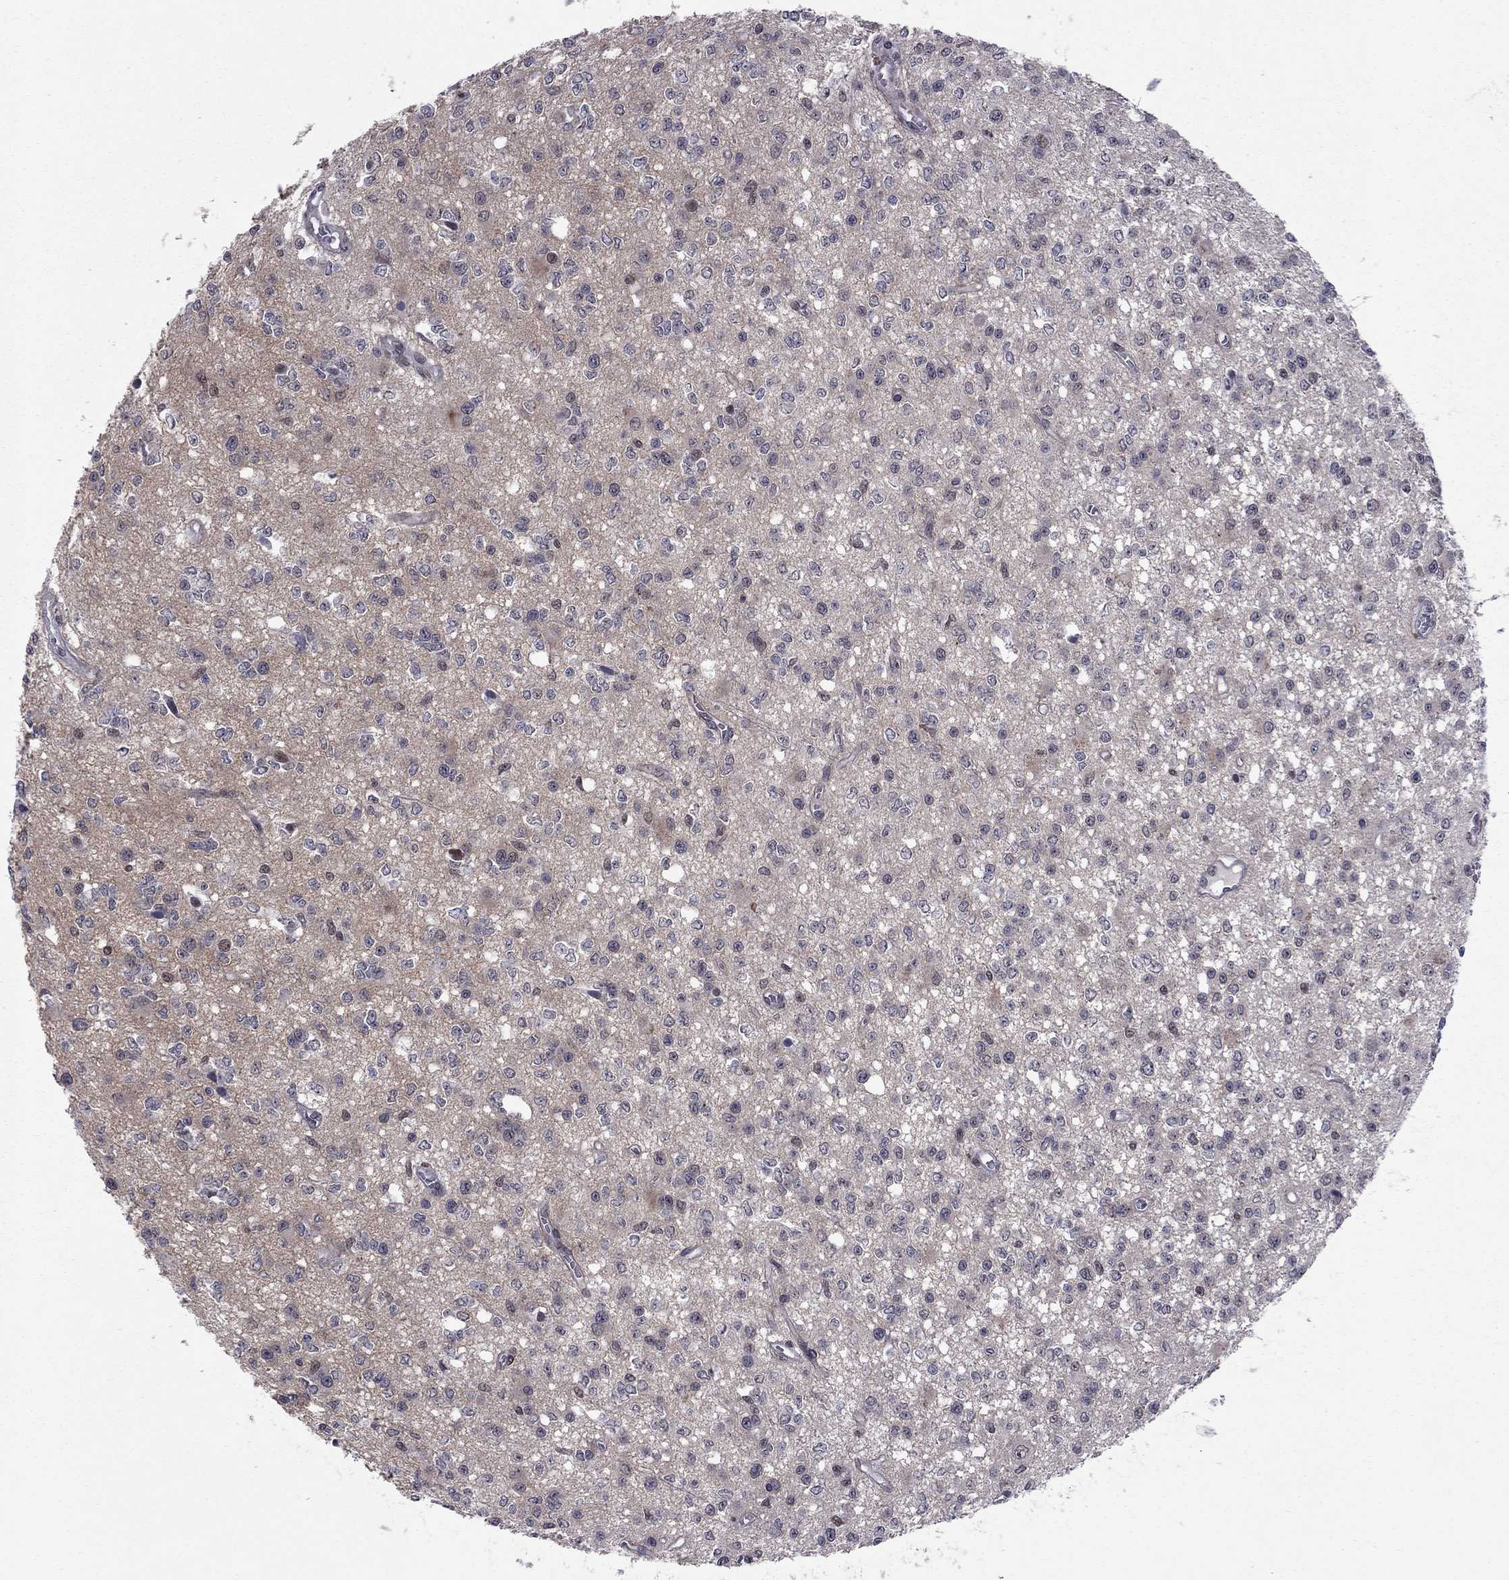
{"staining": {"intensity": "negative", "quantity": "none", "location": "none"}, "tissue": "glioma", "cell_type": "Tumor cells", "image_type": "cancer", "snomed": [{"axis": "morphology", "description": "Glioma, malignant, Low grade"}, {"axis": "topography", "description": "Brain"}], "caption": "IHC of glioma shows no positivity in tumor cells.", "gene": "TAF9", "patient": {"sex": "female", "age": 45}}